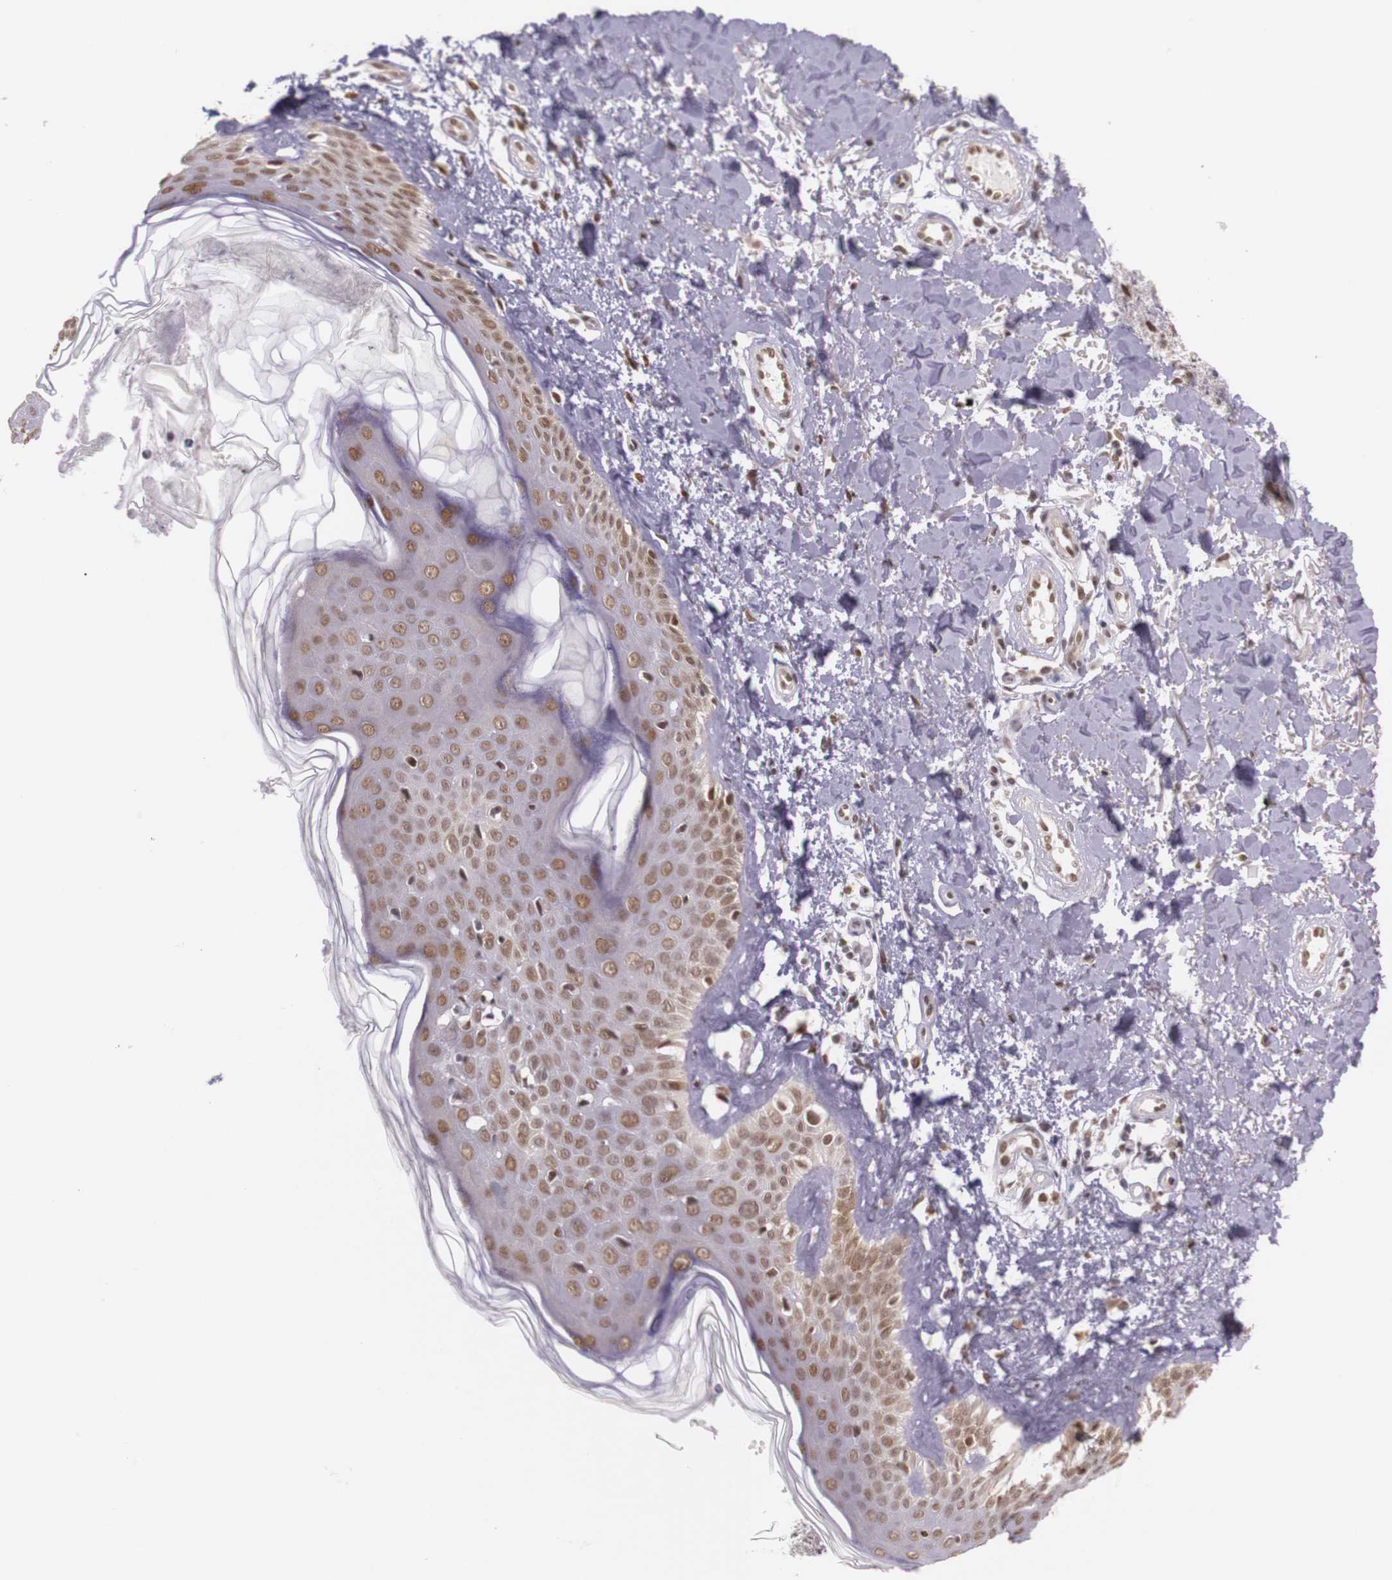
{"staining": {"intensity": "moderate", "quantity": ">75%", "location": "nuclear"}, "tissue": "melanoma", "cell_type": "Tumor cells", "image_type": "cancer", "snomed": [{"axis": "morphology", "description": "Malignant melanoma, NOS"}, {"axis": "topography", "description": "Skin"}], "caption": "A brown stain highlights moderate nuclear positivity of a protein in human malignant melanoma tumor cells.", "gene": "WDR13", "patient": {"sex": "male", "age": 49}}